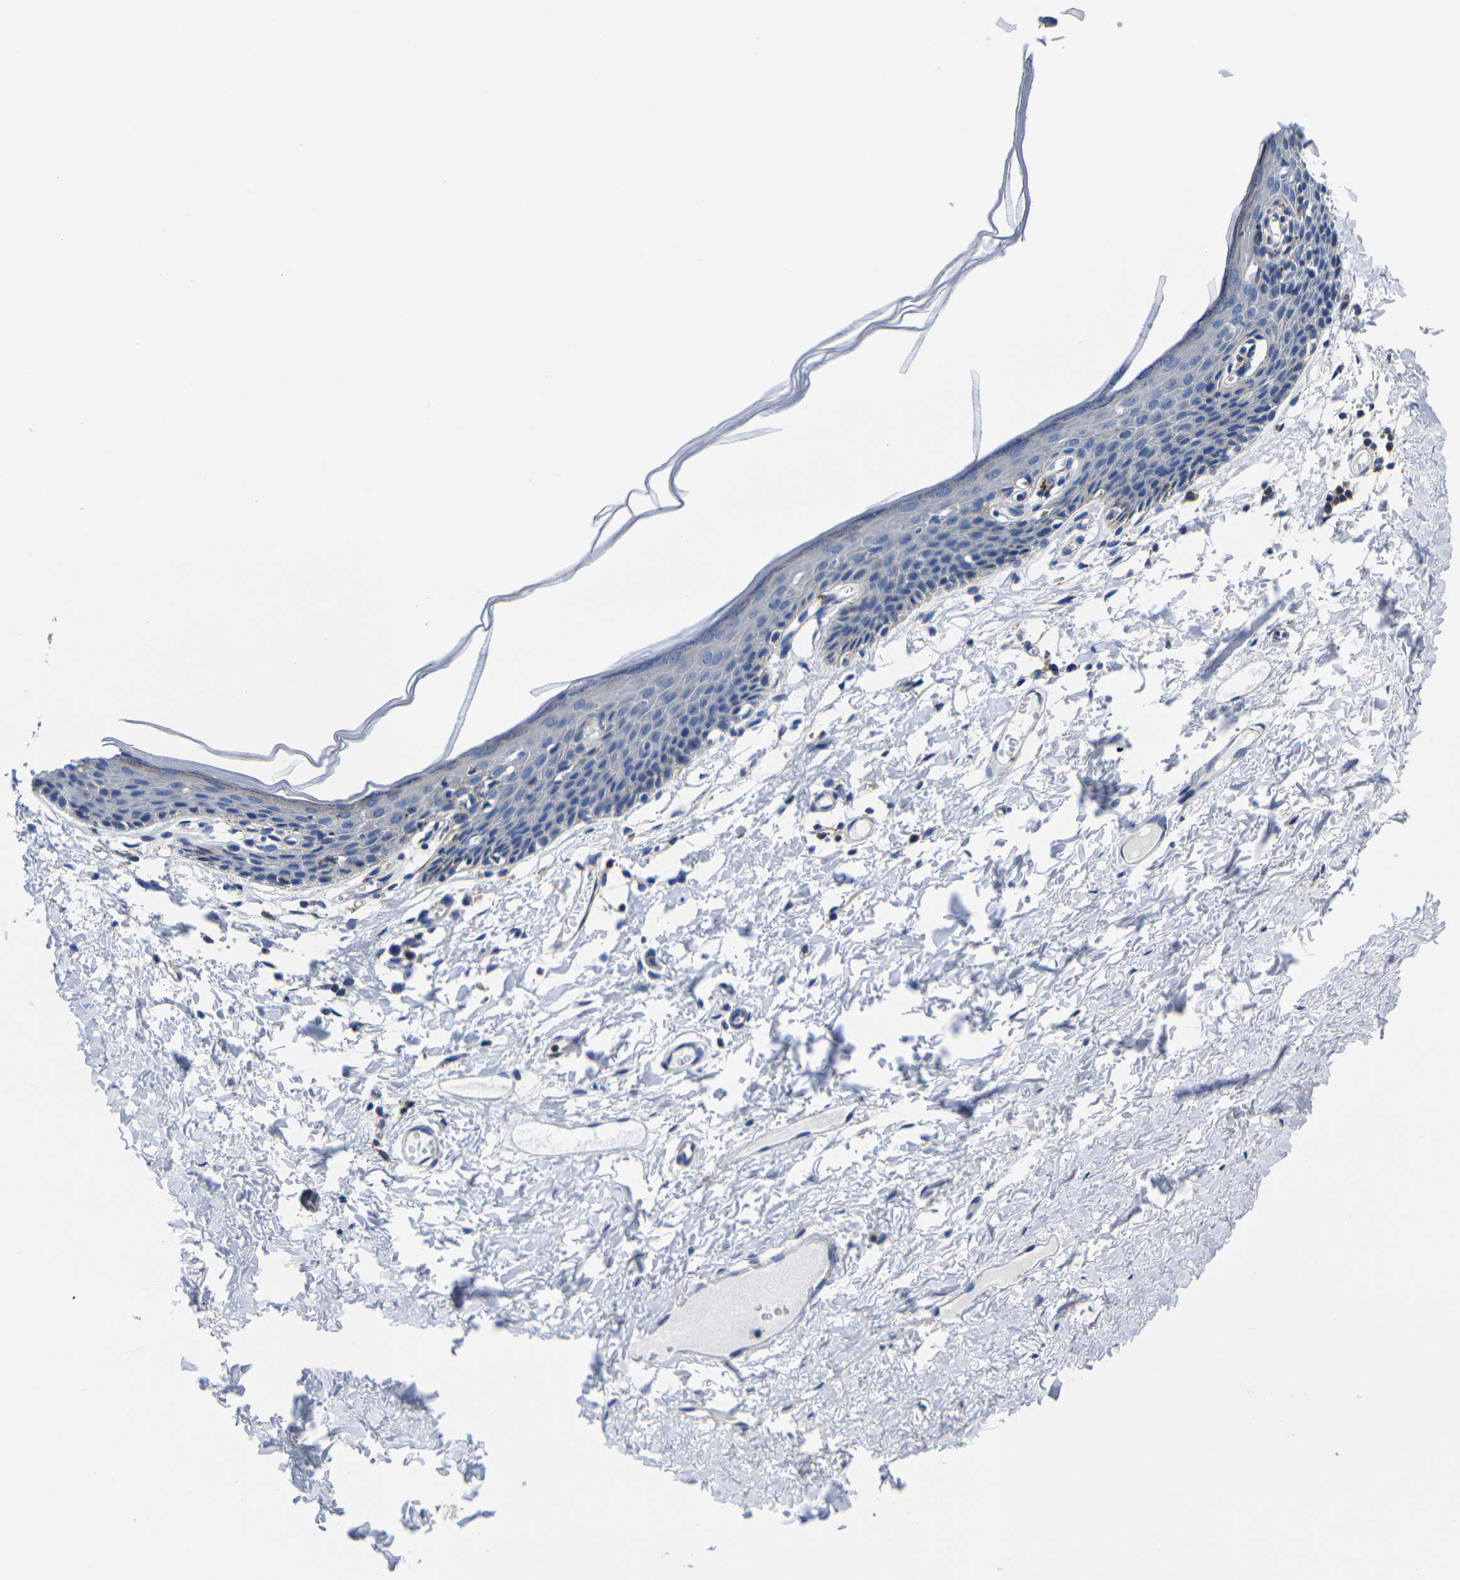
{"staining": {"intensity": "moderate", "quantity": "<25%", "location": "cytoplasmic/membranous"}, "tissue": "skin", "cell_type": "Epidermal cells", "image_type": "normal", "snomed": [{"axis": "morphology", "description": "Normal tissue, NOS"}, {"axis": "topography", "description": "Vulva"}], "caption": "Skin stained for a protein exhibits moderate cytoplasmic/membranous positivity in epidermal cells. The staining was performed using DAB (3,3'-diaminobenzidine), with brown indicating positive protein expression. Nuclei are stained blue with hematoxylin.", "gene": "GPR4", "patient": {"sex": "female", "age": 54}}